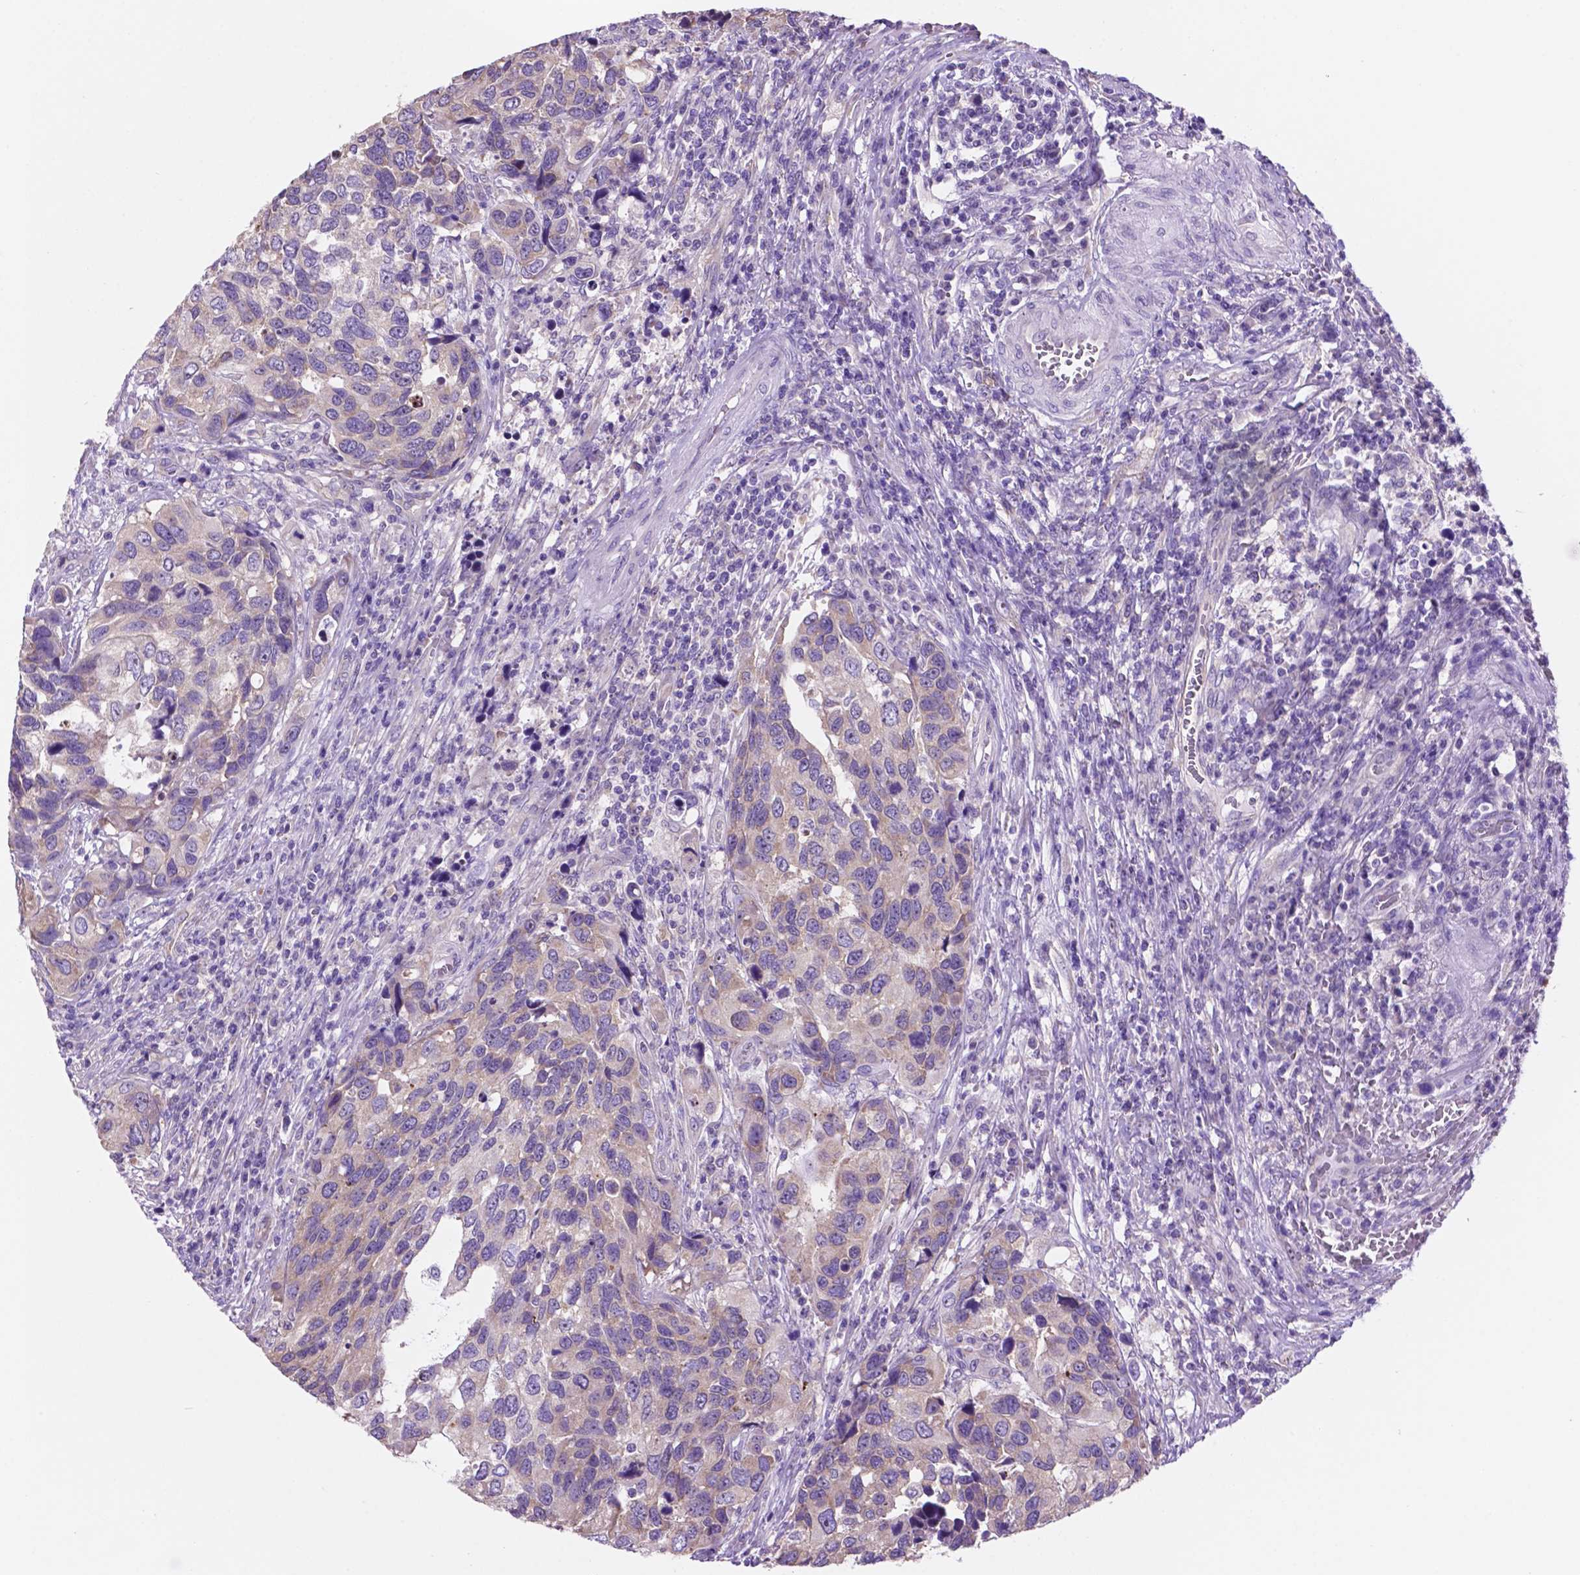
{"staining": {"intensity": "negative", "quantity": "none", "location": "none"}, "tissue": "urothelial cancer", "cell_type": "Tumor cells", "image_type": "cancer", "snomed": [{"axis": "morphology", "description": "Urothelial carcinoma, High grade"}, {"axis": "topography", "description": "Urinary bladder"}], "caption": "There is no significant staining in tumor cells of urothelial cancer.", "gene": "SPDYA", "patient": {"sex": "male", "age": 60}}